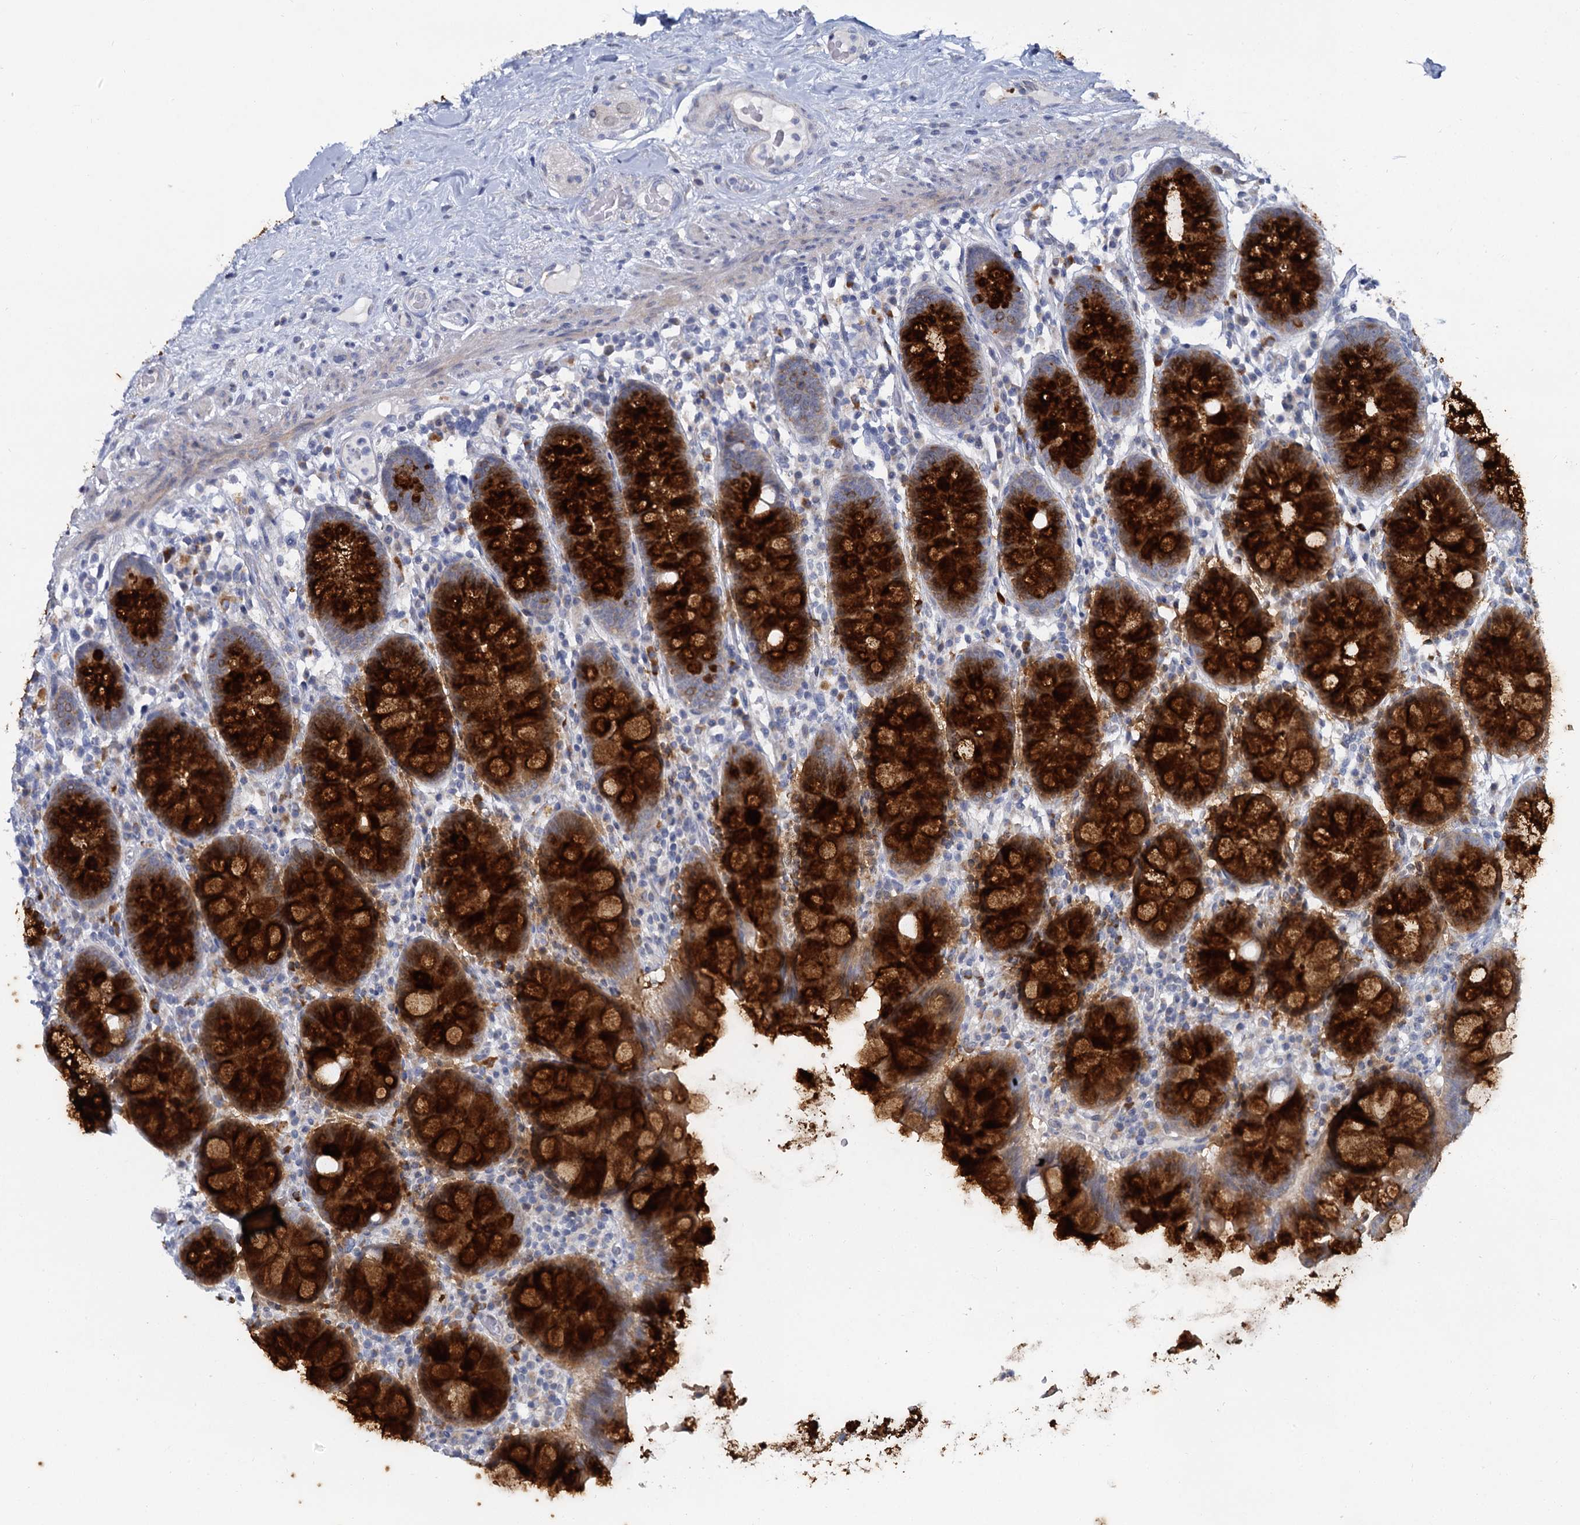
{"staining": {"intensity": "negative", "quantity": "none", "location": "none"}, "tissue": "colon", "cell_type": "Endothelial cells", "image_type": "normal", "snomed": [{"axis": "morphology", "description": "Normal tissue, NOS"}, {"axis": "topography", "description": "Colon"}], "caption": "This is an immunohistochemistry (IHC) image of unremarkable human colon. There is no staining in endothelial cells.", "gene": "ACRBP", "patient": {"sex": "female", "age": 79}}